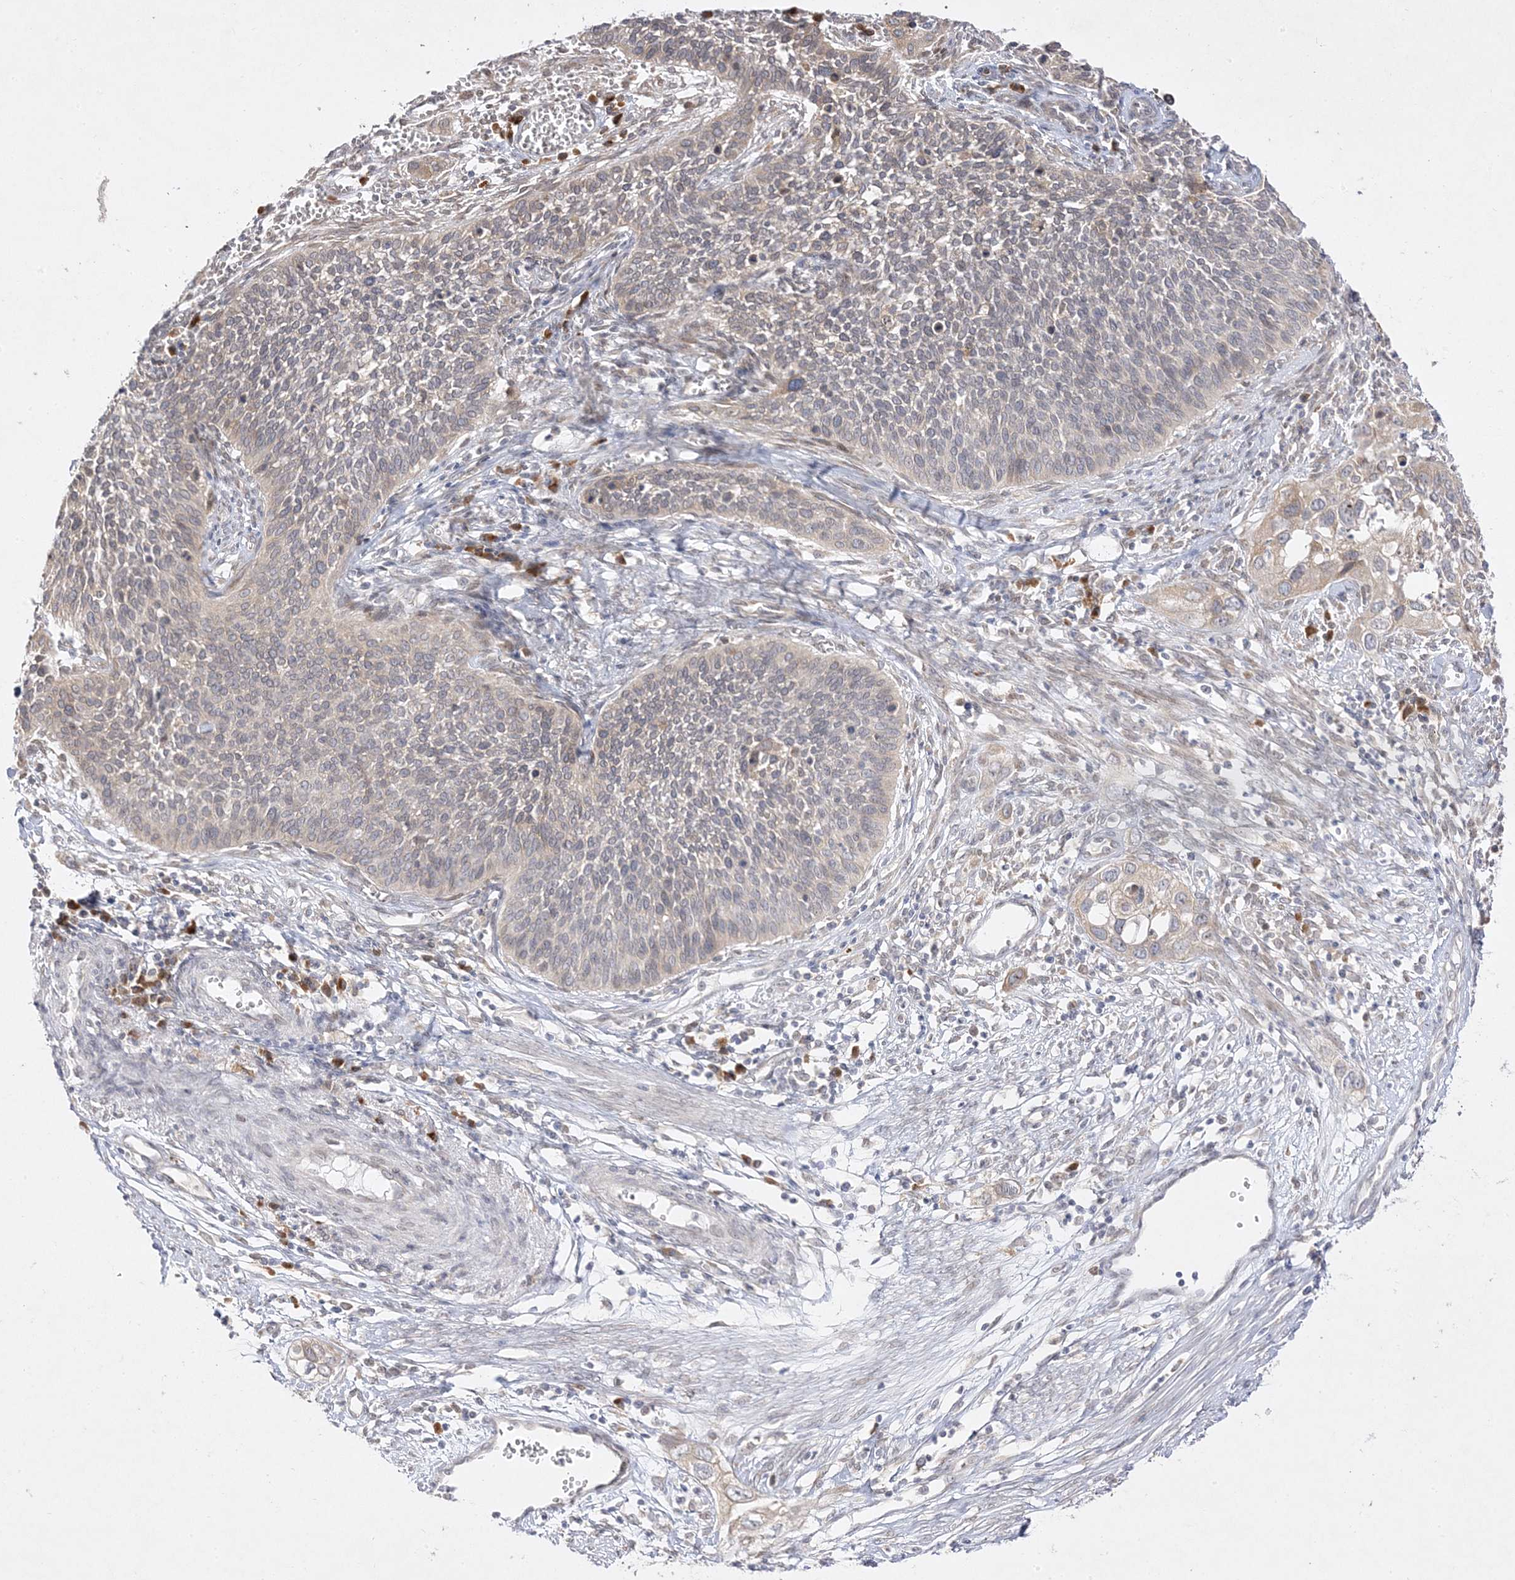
{"staining": {"intensity": "weak", "quantity": "<25%", "location": "cytoplasmic/membranous"}, "tissue": "cervical cancer", "cell_type": "Tumor cells", "image_type": "cancer", "snomed": [{"axis": "morphology", "description": "Squamous cell carcinoma, NOS"}, {"axis": "topography", "description": "Cervix"}], "caption": "This is an IHC image of squamous cell carcinoma (cervical). There is no expression in tumor cells.", "gene": "C2CD2", "patient": {"sex": "female", "age": 34}}